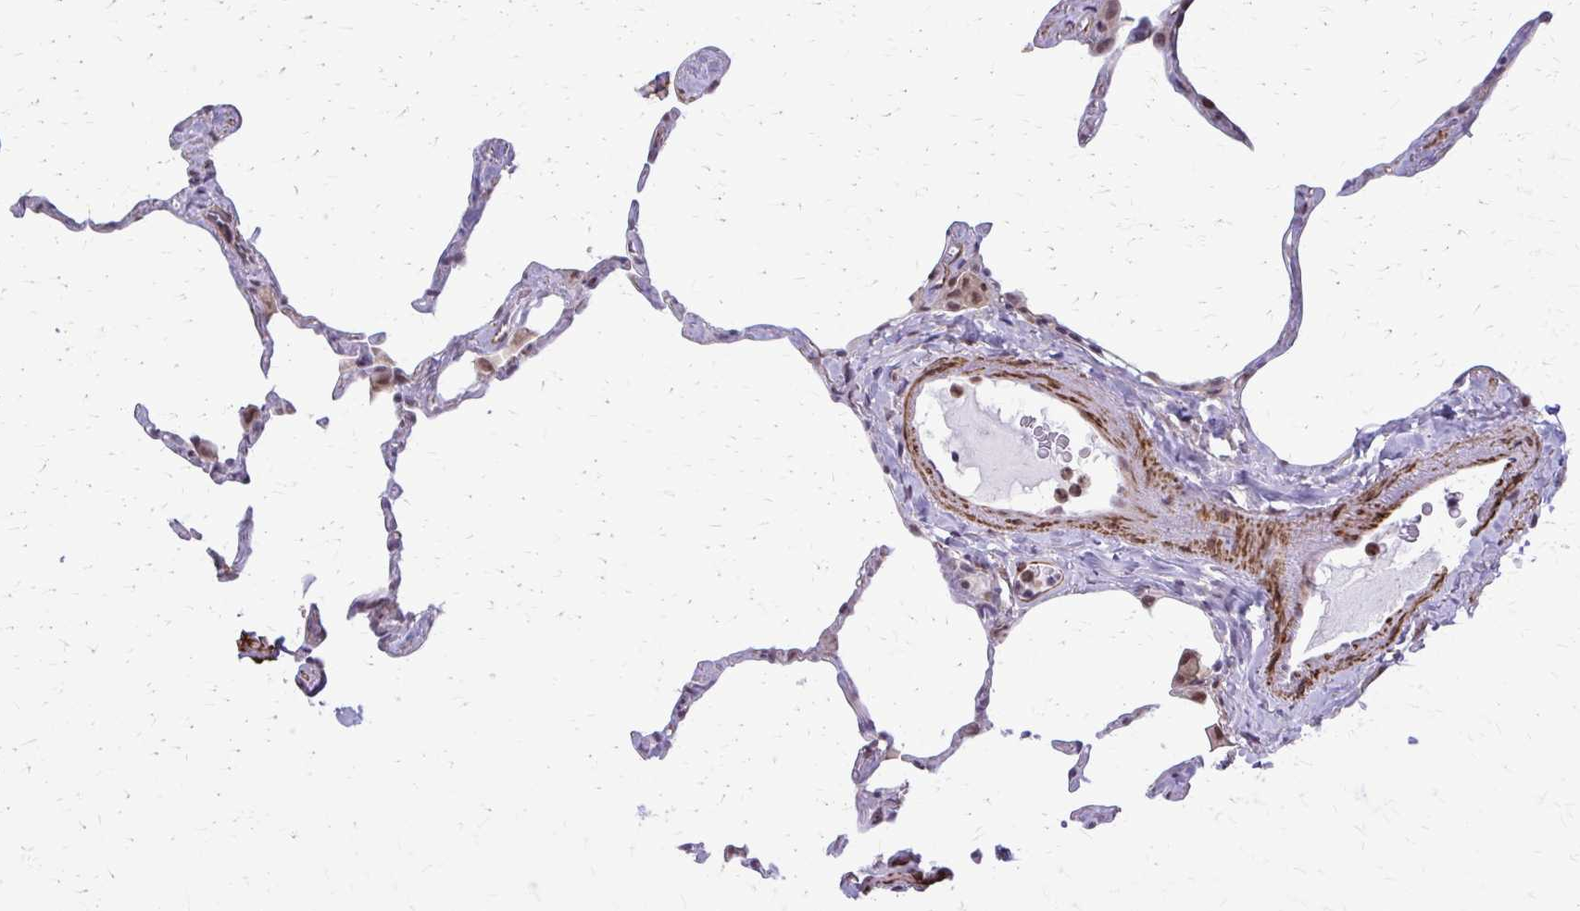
{"staining": {"intensity": "weak", "quantity": "<25%", "location": "nuclear"}, "tissue": "lung", "cell_type": "Alveolar cells", "image_type": "normal", "snomed": [{"axis": "morphology", "description": "Normal tissue, NOS"}, {"axis": "topography", "description": "Lung"}], "caption": "DAB immunohistochemical staining of normal lung exhibits no significant staining in alveolar cells.", "gene": "NRBF2", "patient": {"sex": "male", "age": 65}}